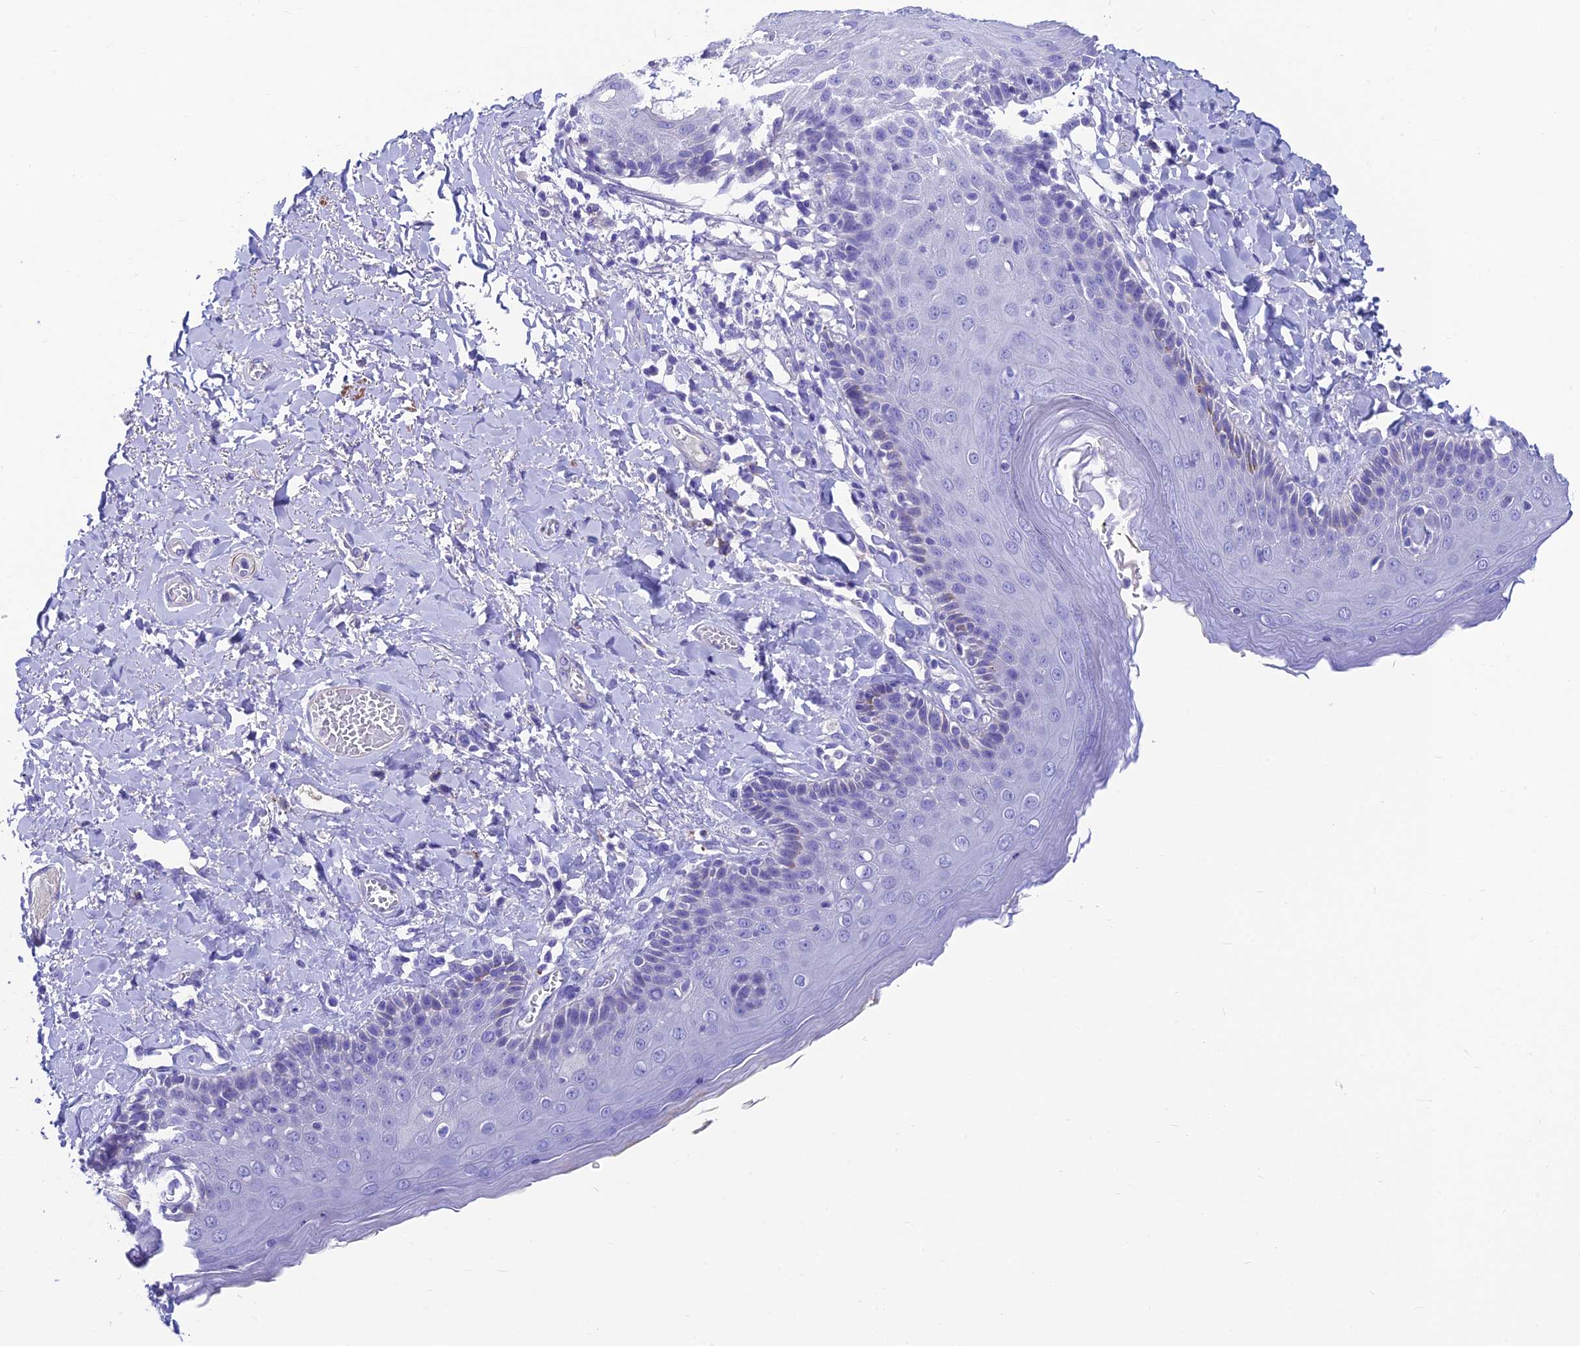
{"staining": {"intensity": "negative", "quantity": "none", "location": "none"}, "tissue": "skin", "cell_type": "Epidermal cells", "image_type": "normal", "snomed": [{"axis": "morphology", "description": "Normal tissue, NOS"}, {"axis": "topography", "description": "Anal"}], "caption": "The image demonstrates no staining of epidermal cells in normal skin. (IHC, brightfield microscopy, high magnification).", "gene": "GNG11", "patient": {"sex": "male", "age": 69}}